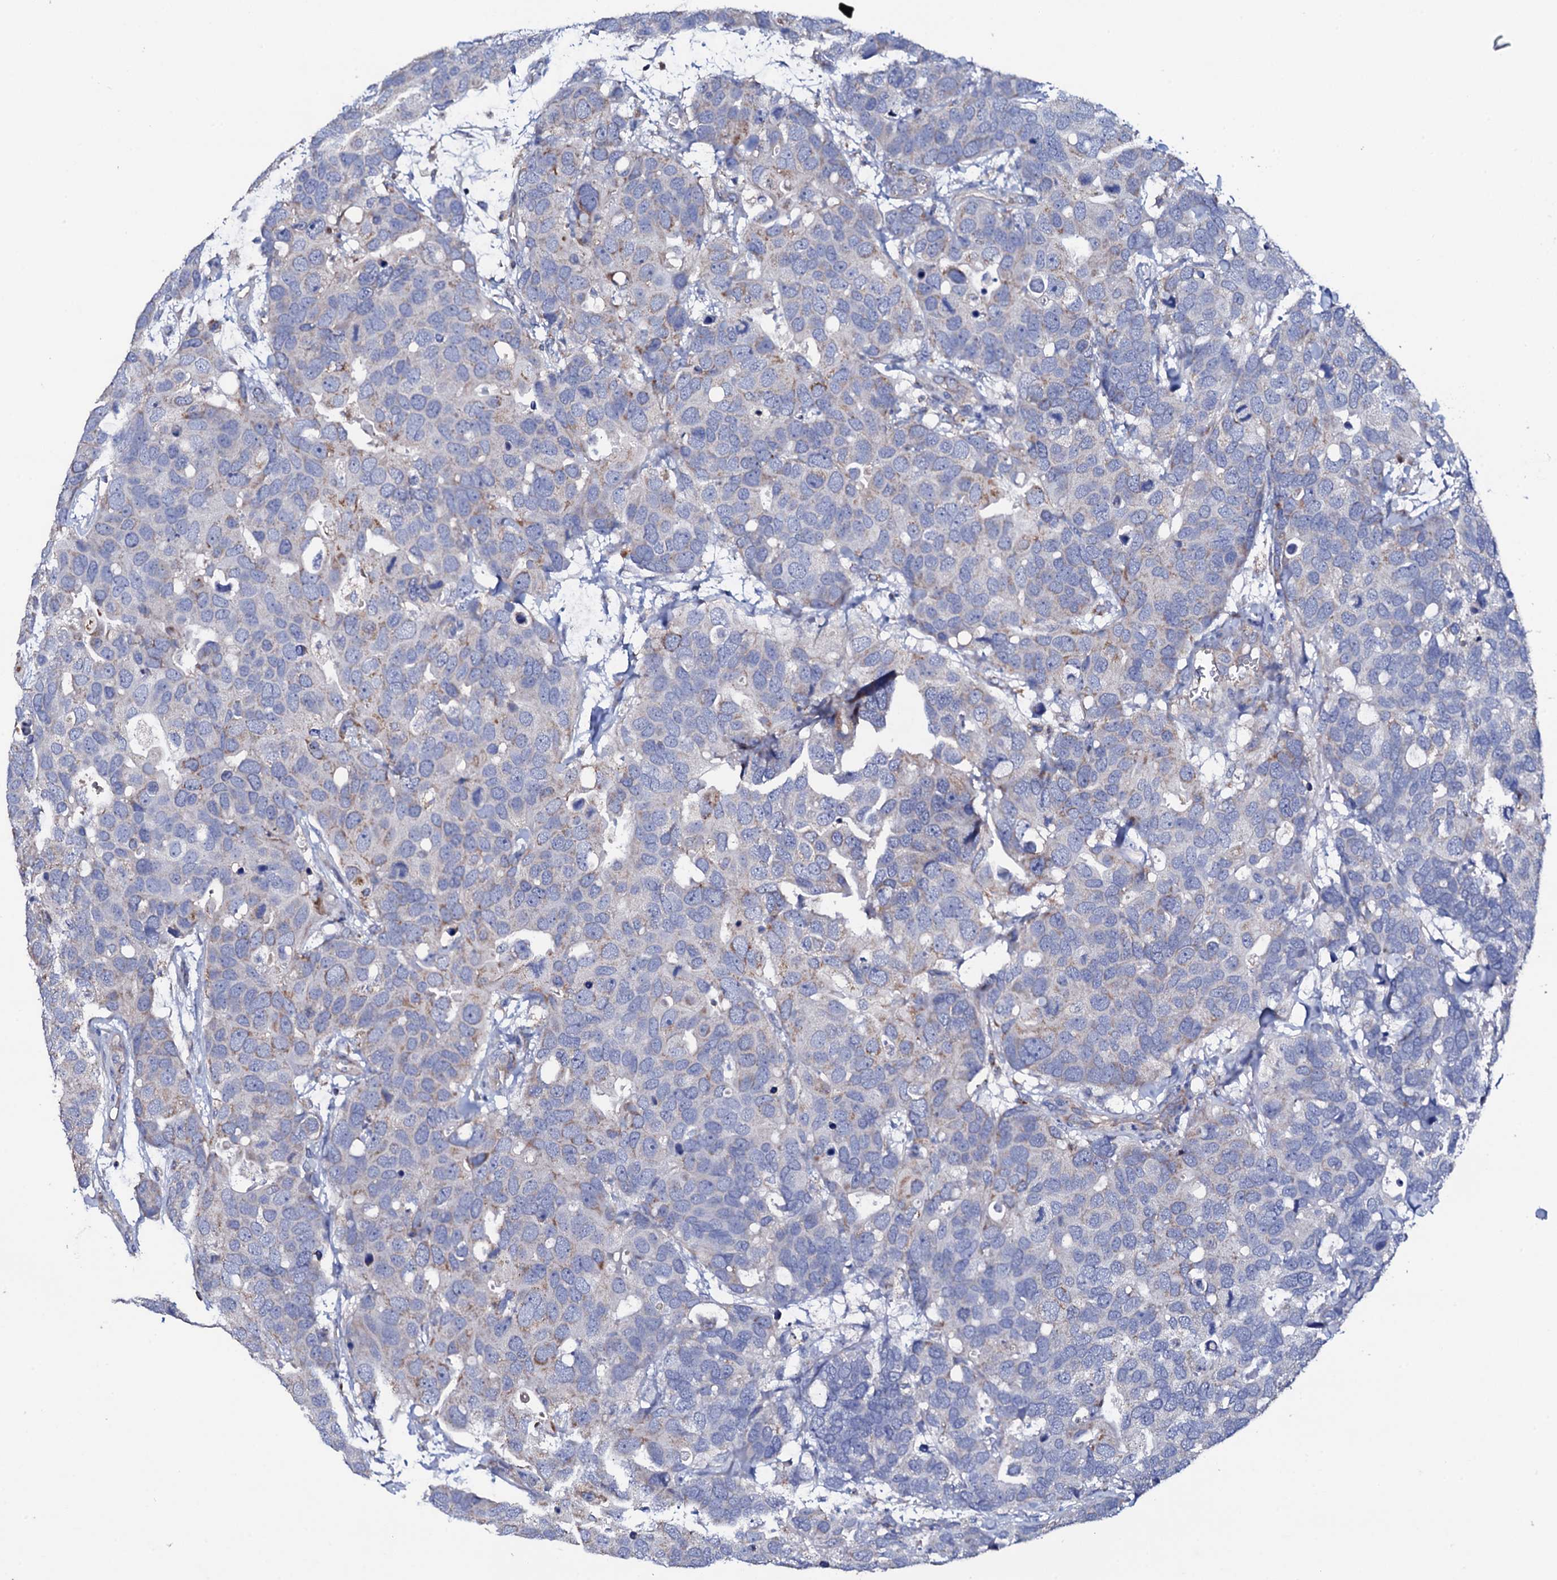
{"staining": {"intensity": "negative", "quantity": "none", "location": "none"}, "tissue": "breast cancer", "cell_type": "Tumor cells", "image_type": "cancer", "snomed": [{"axis": "morphology", "description": "Duct carcinoma"}, {"axis": "topography", "description": "Breast"}], "caption": "Breast cancer stained for a protein using IHC shows no positivity tumor cells.", "gene": "TCAF2", "patient": {"sex": "female", "age": 83}}